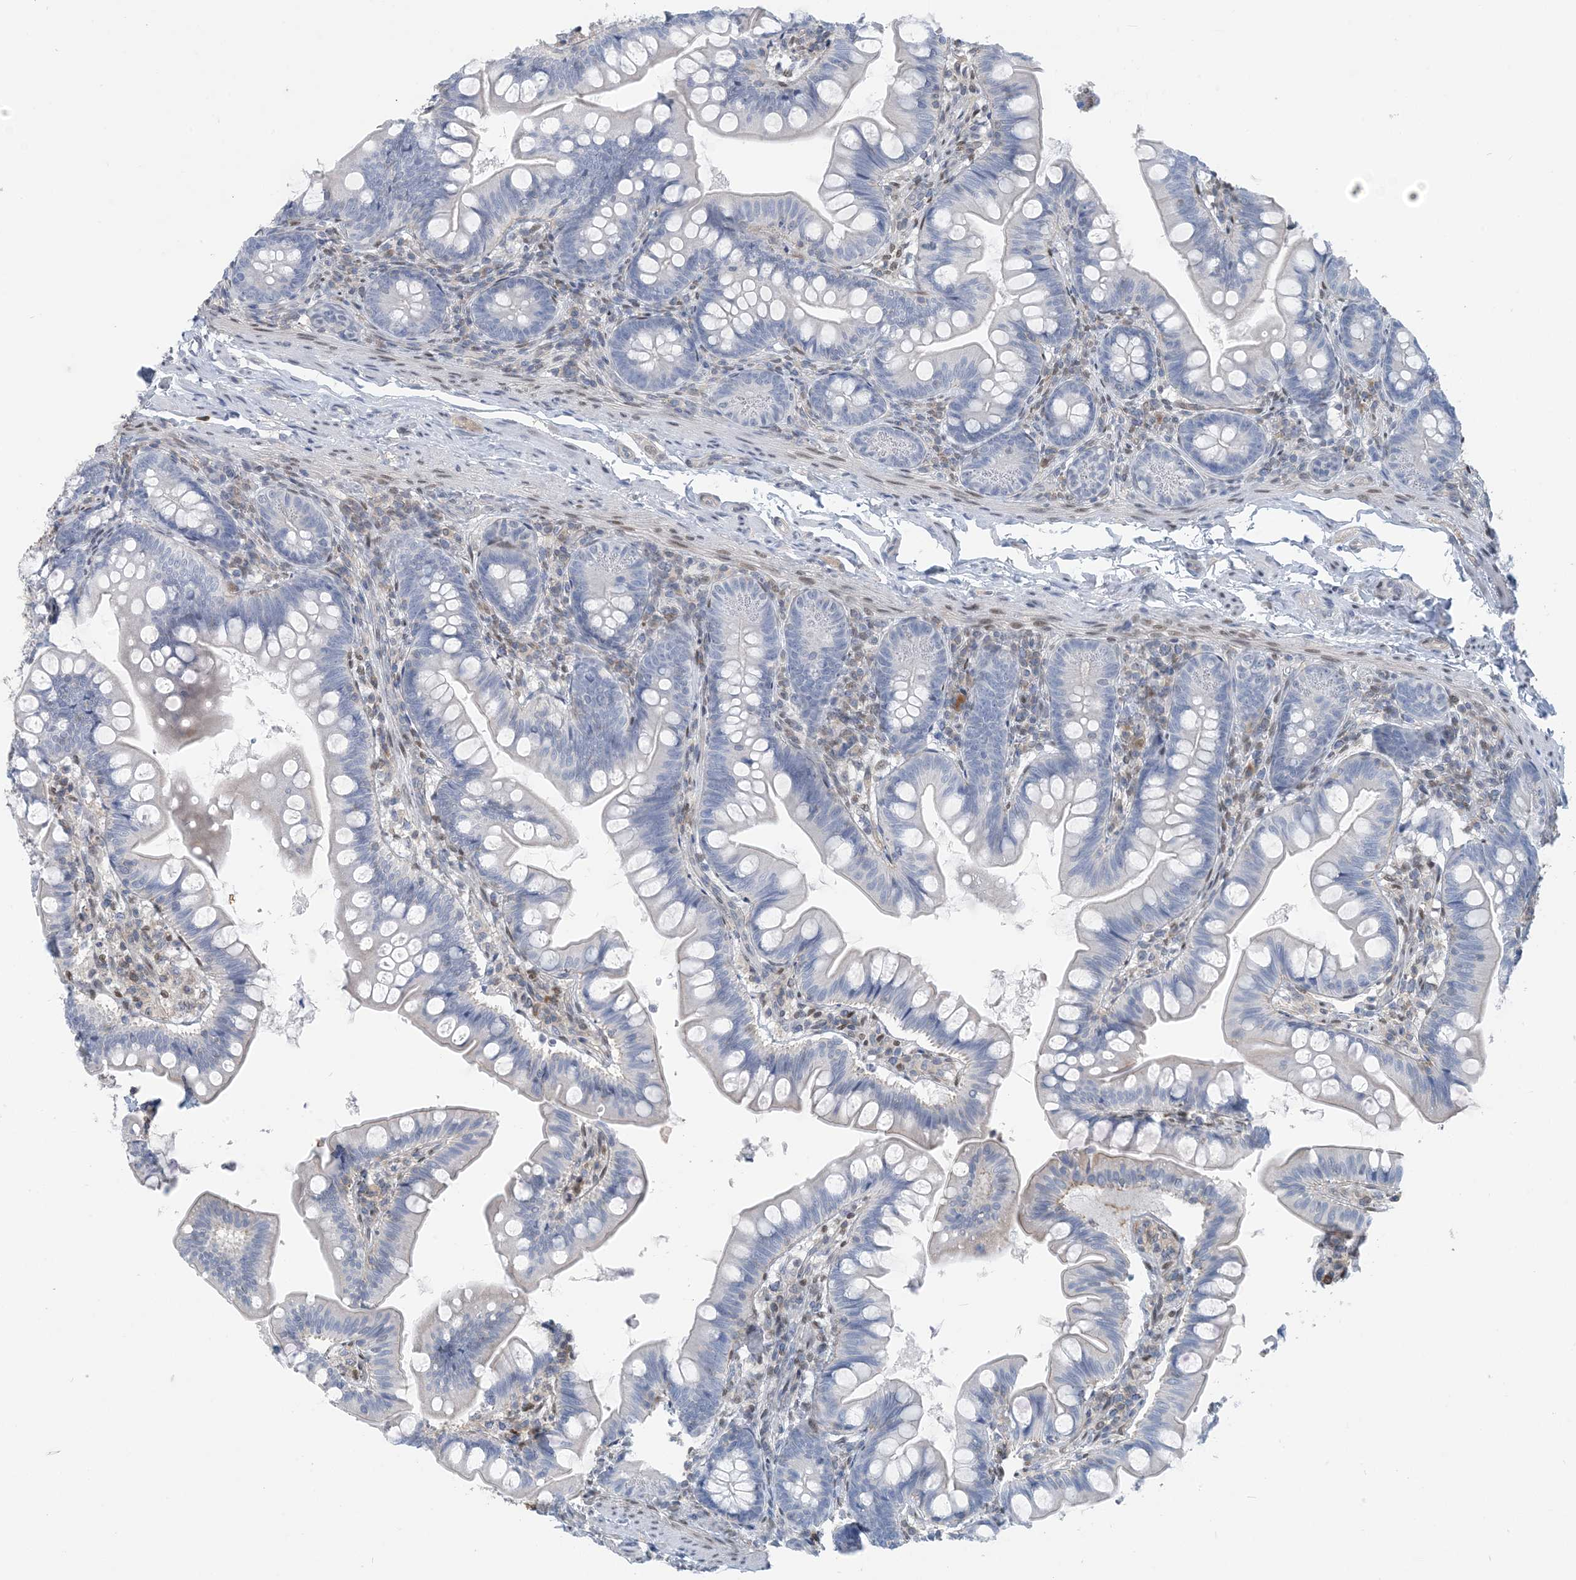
{"staining": {"intensity": "negative", "quantity": "none", "location": "none"}, "tissue": "small intestine", "cell_type": "Glandular cells", "image_type": "normal", "snomed": [{"axis": "morphology", "description": "Normal tissue, NOS"}, {"axis": "topography", "description": "Small intestine"}], "caption": "DAB (3,3'-diaminobenzidine) immunohistochemical staining of benign human small intestine displays no significant staining in glandular cells.", "gene": "ZC3H12A", "patient": {"sex": "male", "age": 7}}